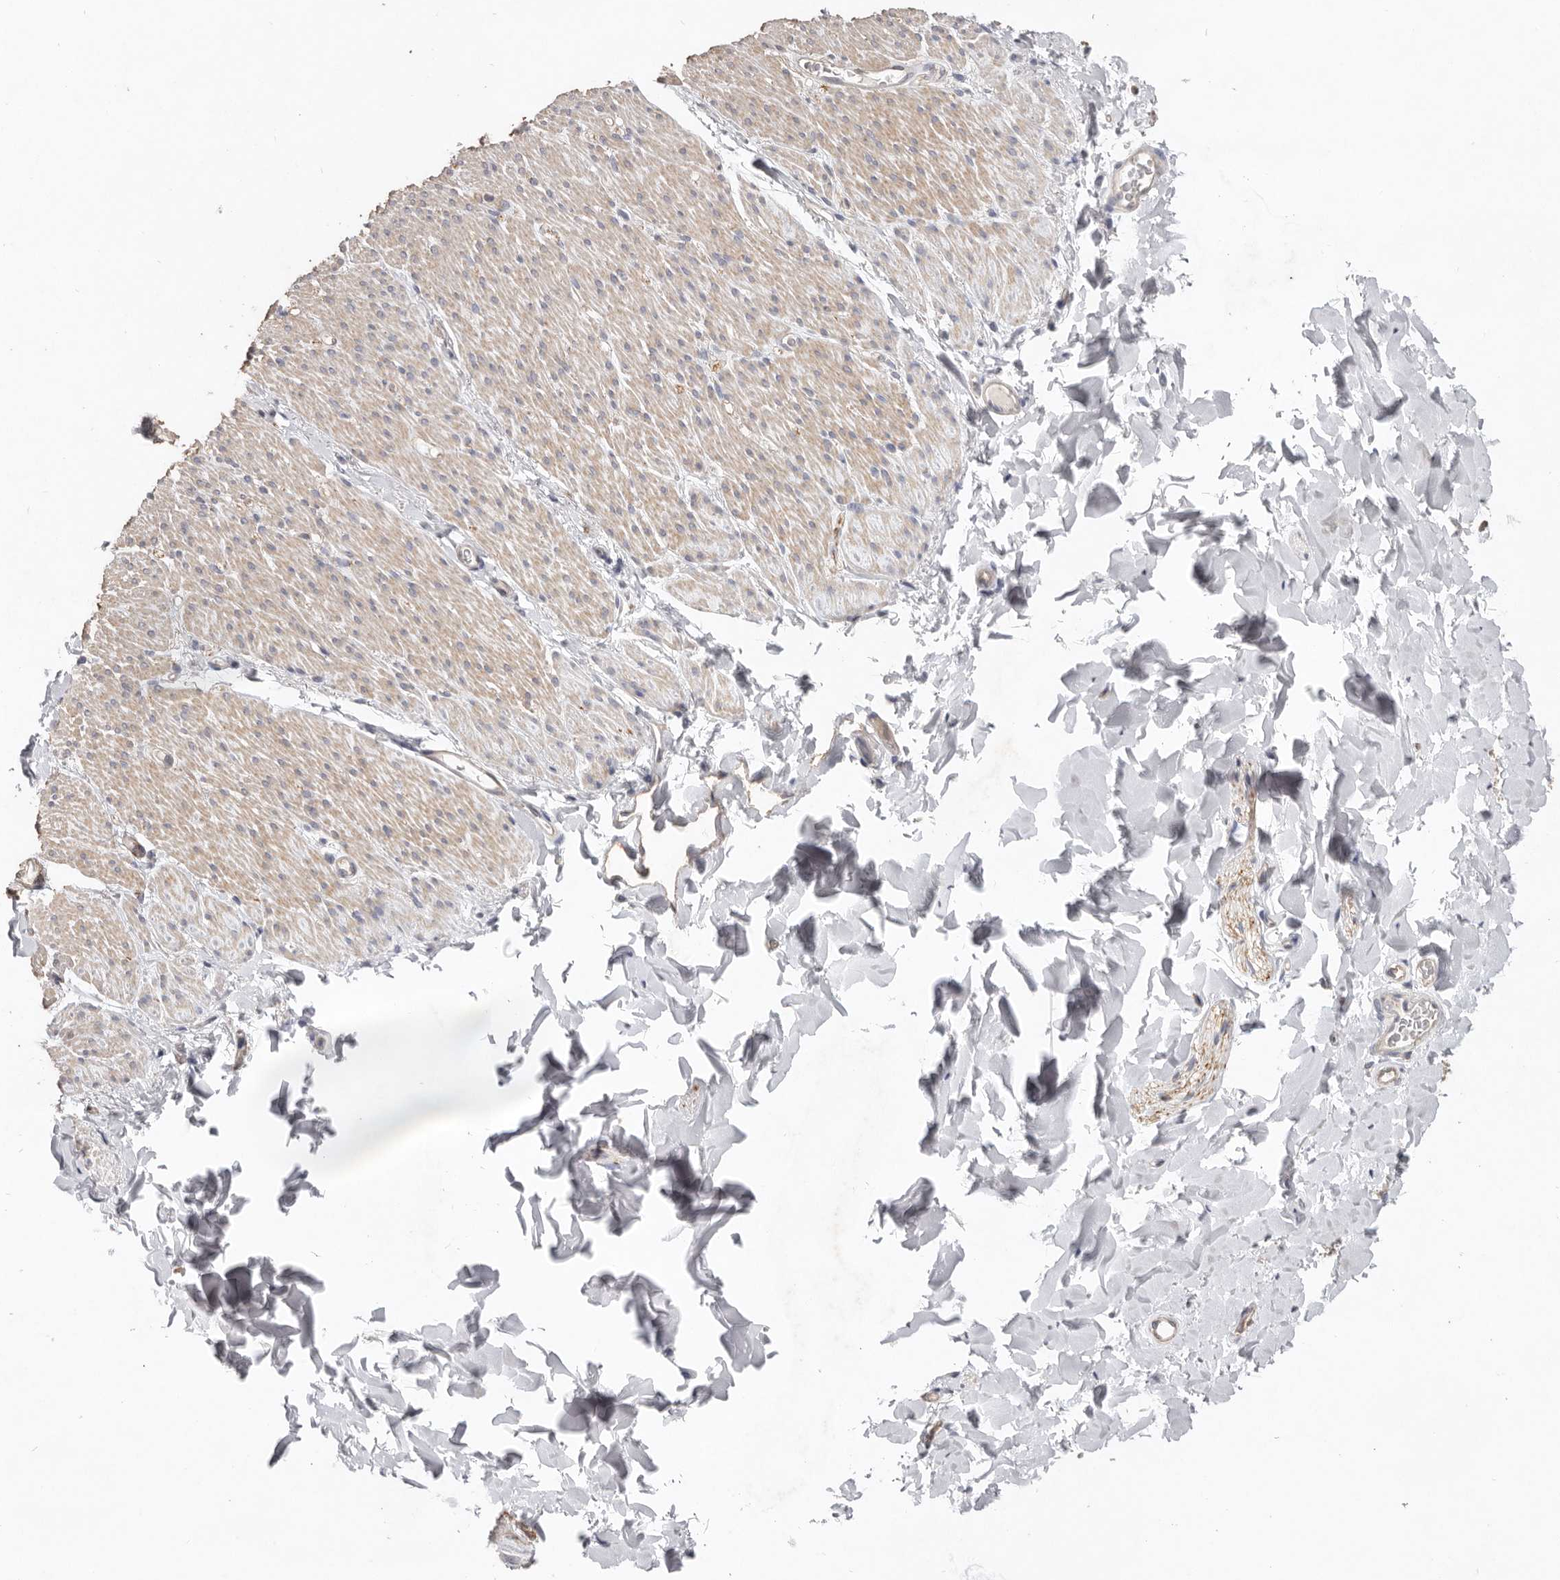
{"staining": {"intensity": "weak", "quantity": "25%-75%", "location": "cytoplasmic/membranous"}, "tissue": "smooth muscle", "cell_type": "Smooth muscle cells", "image_type": "normal", "snomed": [{"axis": "morphology", "description": "Normal tissue, NOS"}, {"axis": "topography", "description": "Colon"}, {"axis": "topography", "description": "Peripheral nerve tissue"}], "caption": "DAB (3,3'-diaminobenzidine) immunohistochemical staining of unremarkable human smooth muscle reveals weak cytoplasmic/membranous protein staining in about 25%-75% of smooth muscle cells. (Stains: DAB (3,3'-diaminobenzidine) in brown, nuclei in blue, Microscopy: brightfield microscopy at high magnification).", "gene": "ZYG11B", "patient": {"sex": "female", "age": 61}}